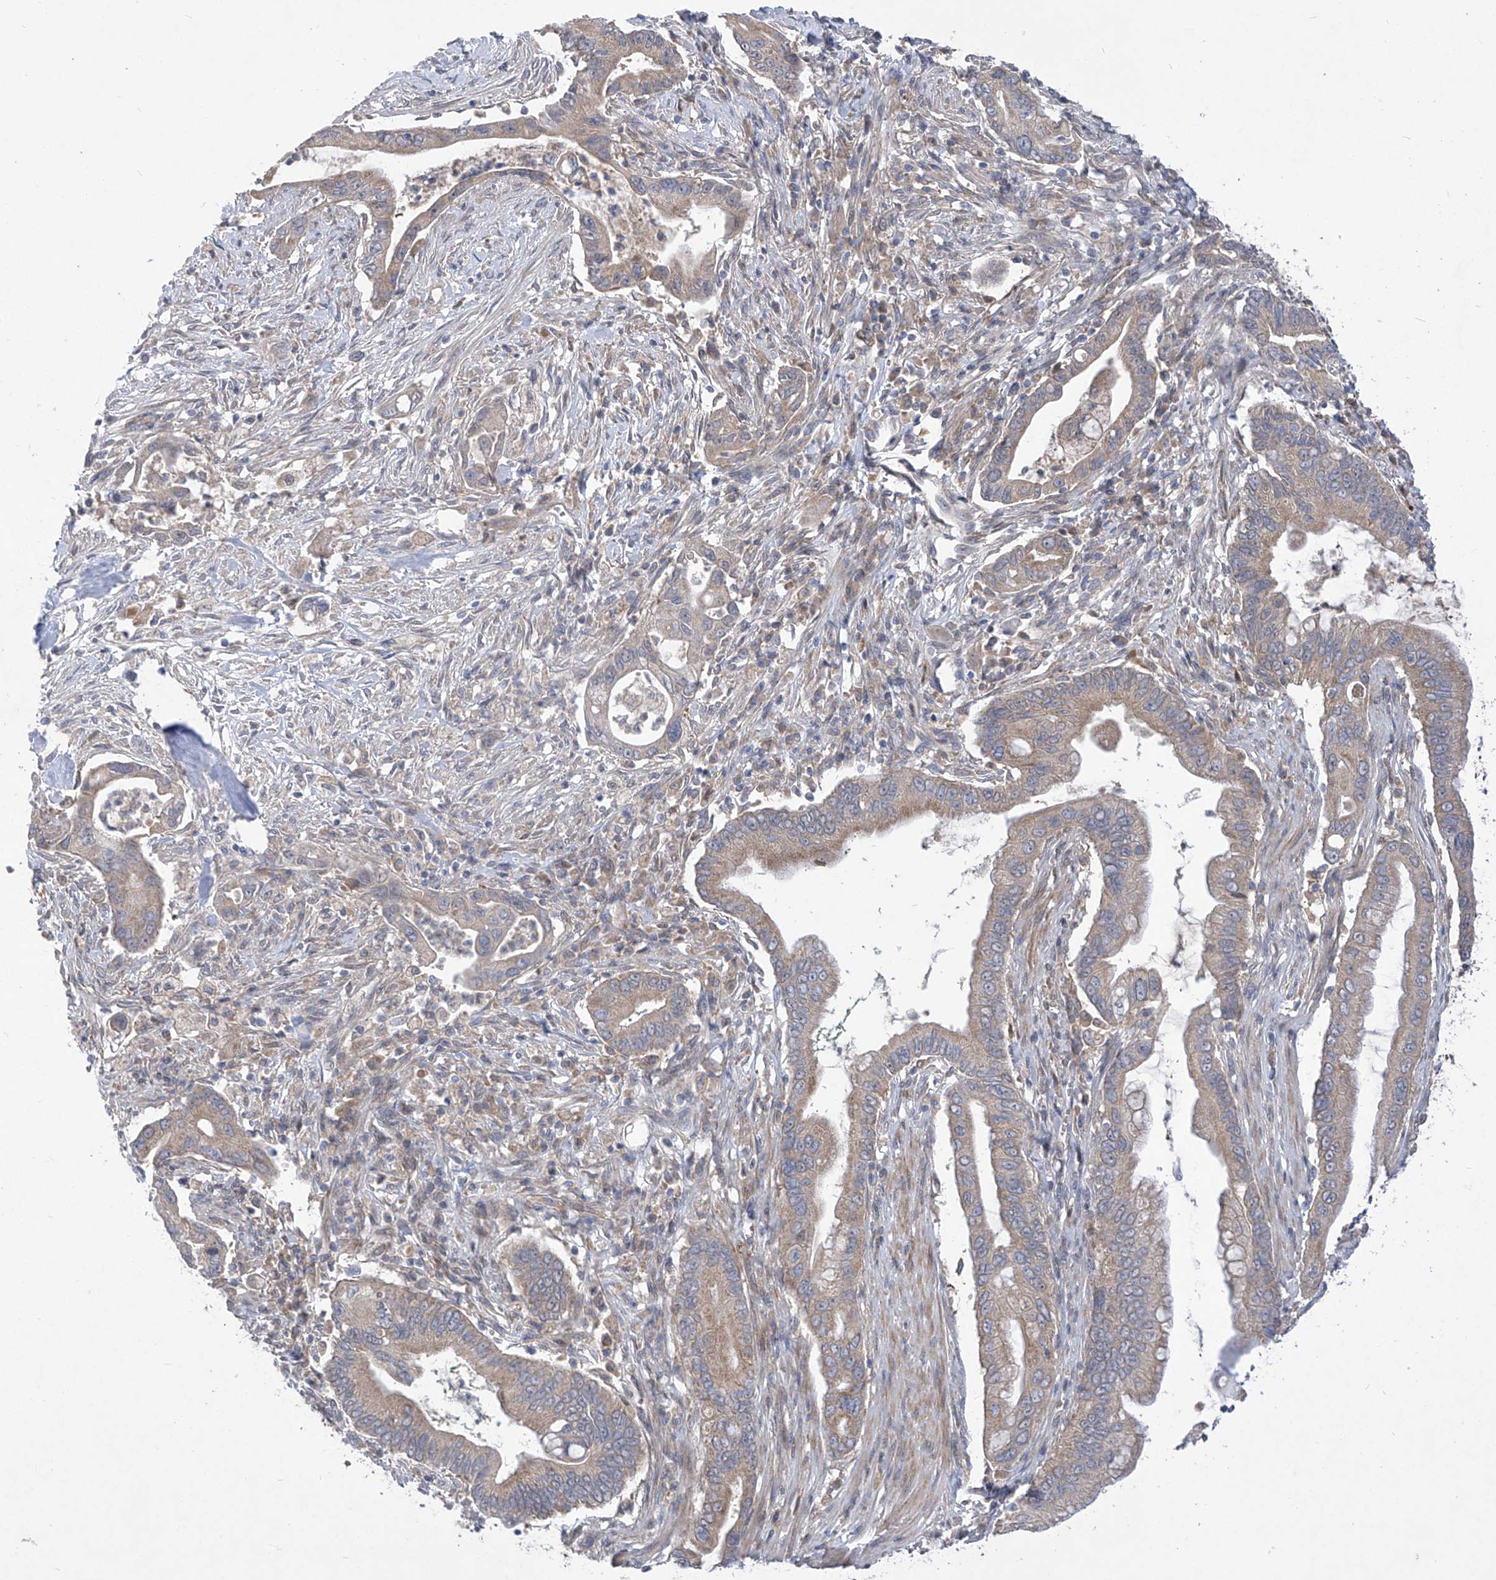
{"staining": {"intensity": "weak", "quantity": ">75%", "location": "cytoplasmic/membranous"}, "tissue": "pancreatic cancer", "cell_type": "Tumor cells", "image_type": "cancer", "snomed": [{"axis": "morphology", "description": "Adenocarcinoma, NOS"}, {"axis": "topography", "description": "Pancreas"}], "caption": "A brown stain highlights weak cytoplasmic/membranous expression of a protein in human adenocarcinoma (pancreatic) tumor cells. (DAB = brown stain, brightfield microscopy at high magnification).", "gene": "COQ3", "patient": {"sex": "male", "age": 78}}